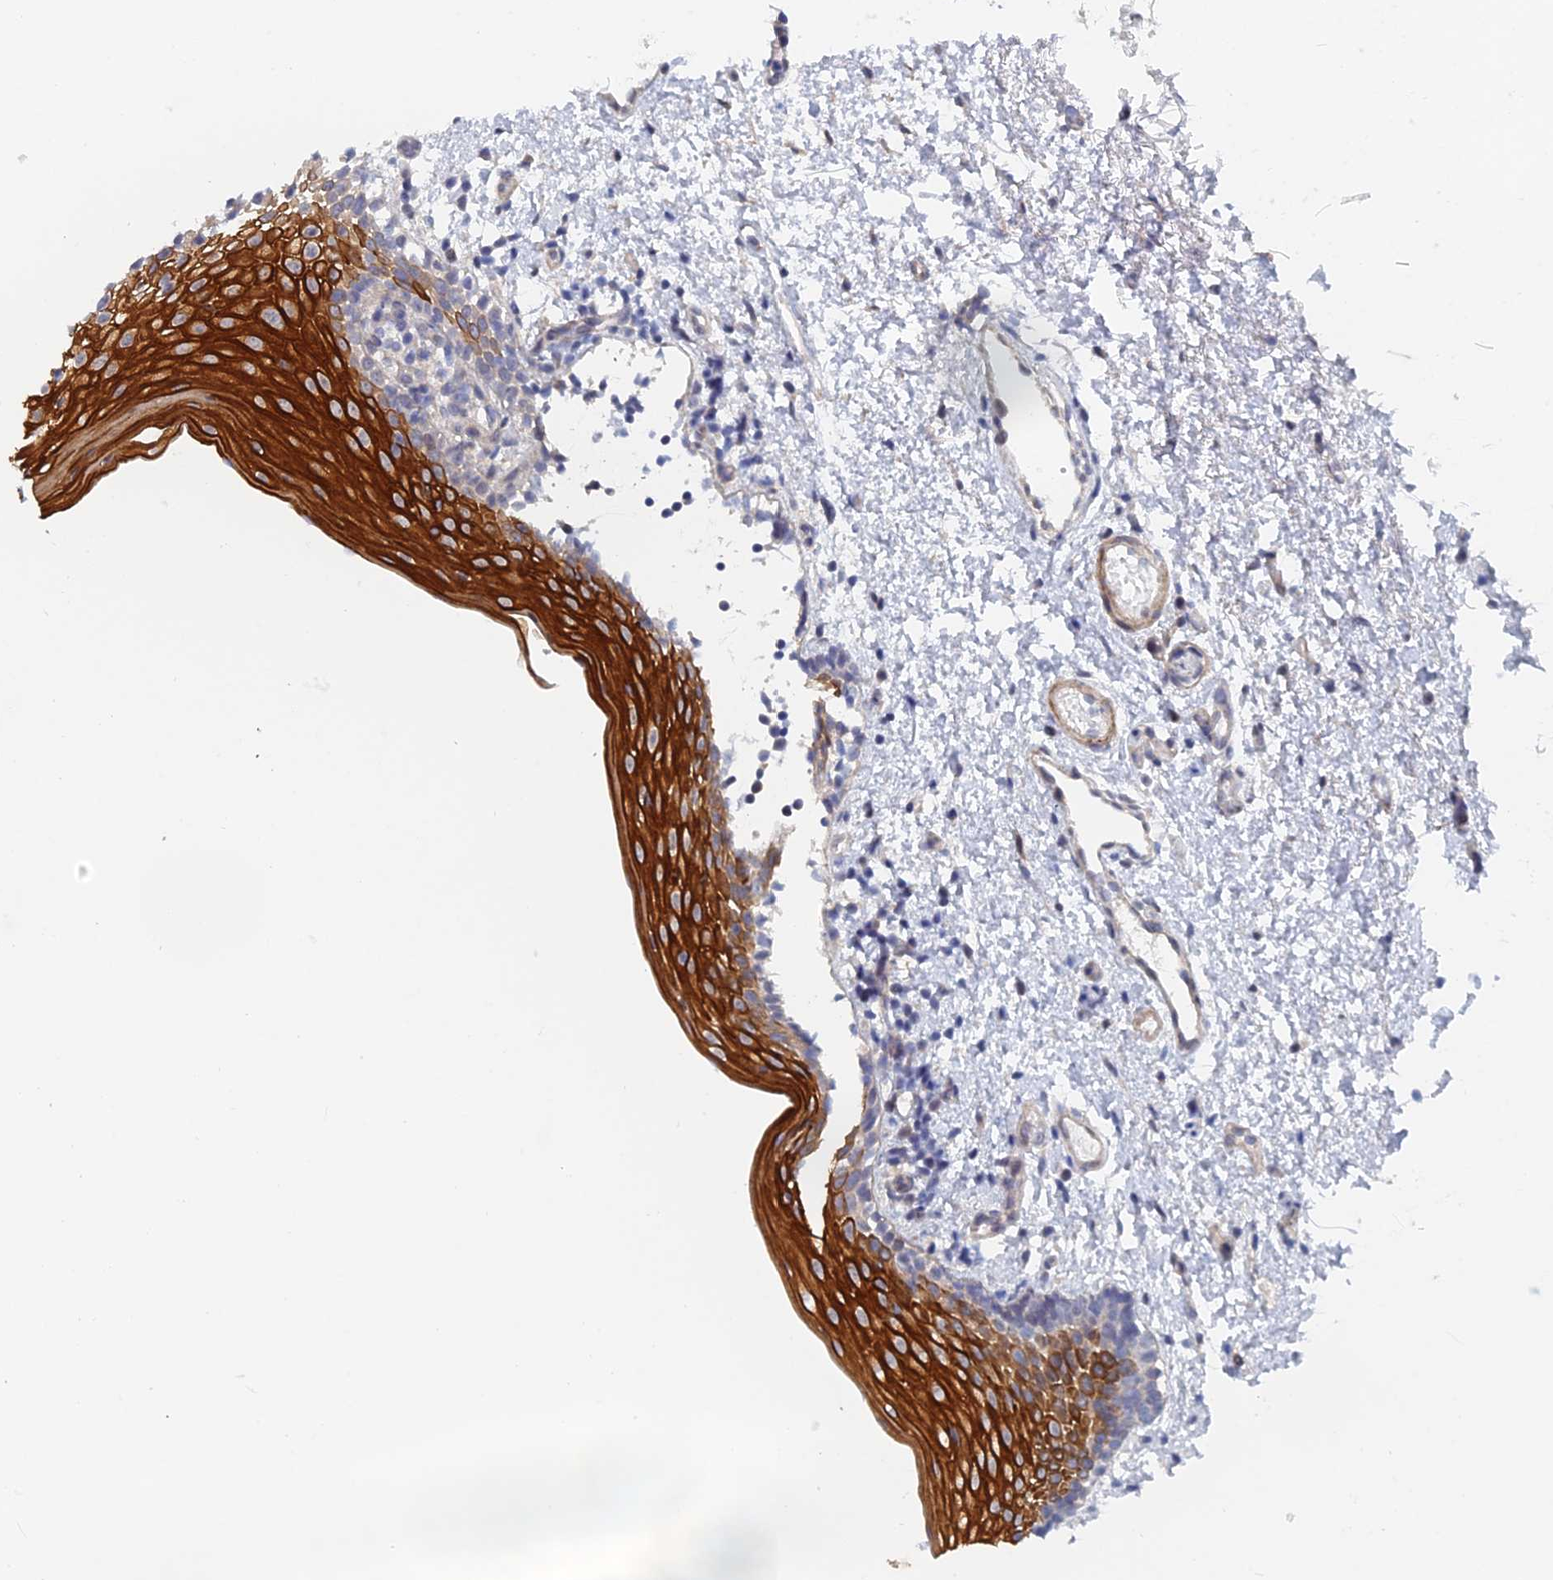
{"staining": {"intensity": "strong", "quantity": ">75%", "location": "cytoplasmic/membranous"}, "tissue": "oral mucosa", "cell_type": "Squamous epithelial cells", "image_type": "normal", "snomed": [{"axis": "morphology", "description": "Normal tissue, NOS"}, {"axis": "topography", "description": "Oral tissue"}], "caption": "Immunohistochemical staining of unremarkable human oral mucosa displays high levels of strong cytoplasmic/membranous expression in approximately >75% of squamous epithelial cells.", "gene": "GMNC", "patient": {"sex": "female", "age": 13}}